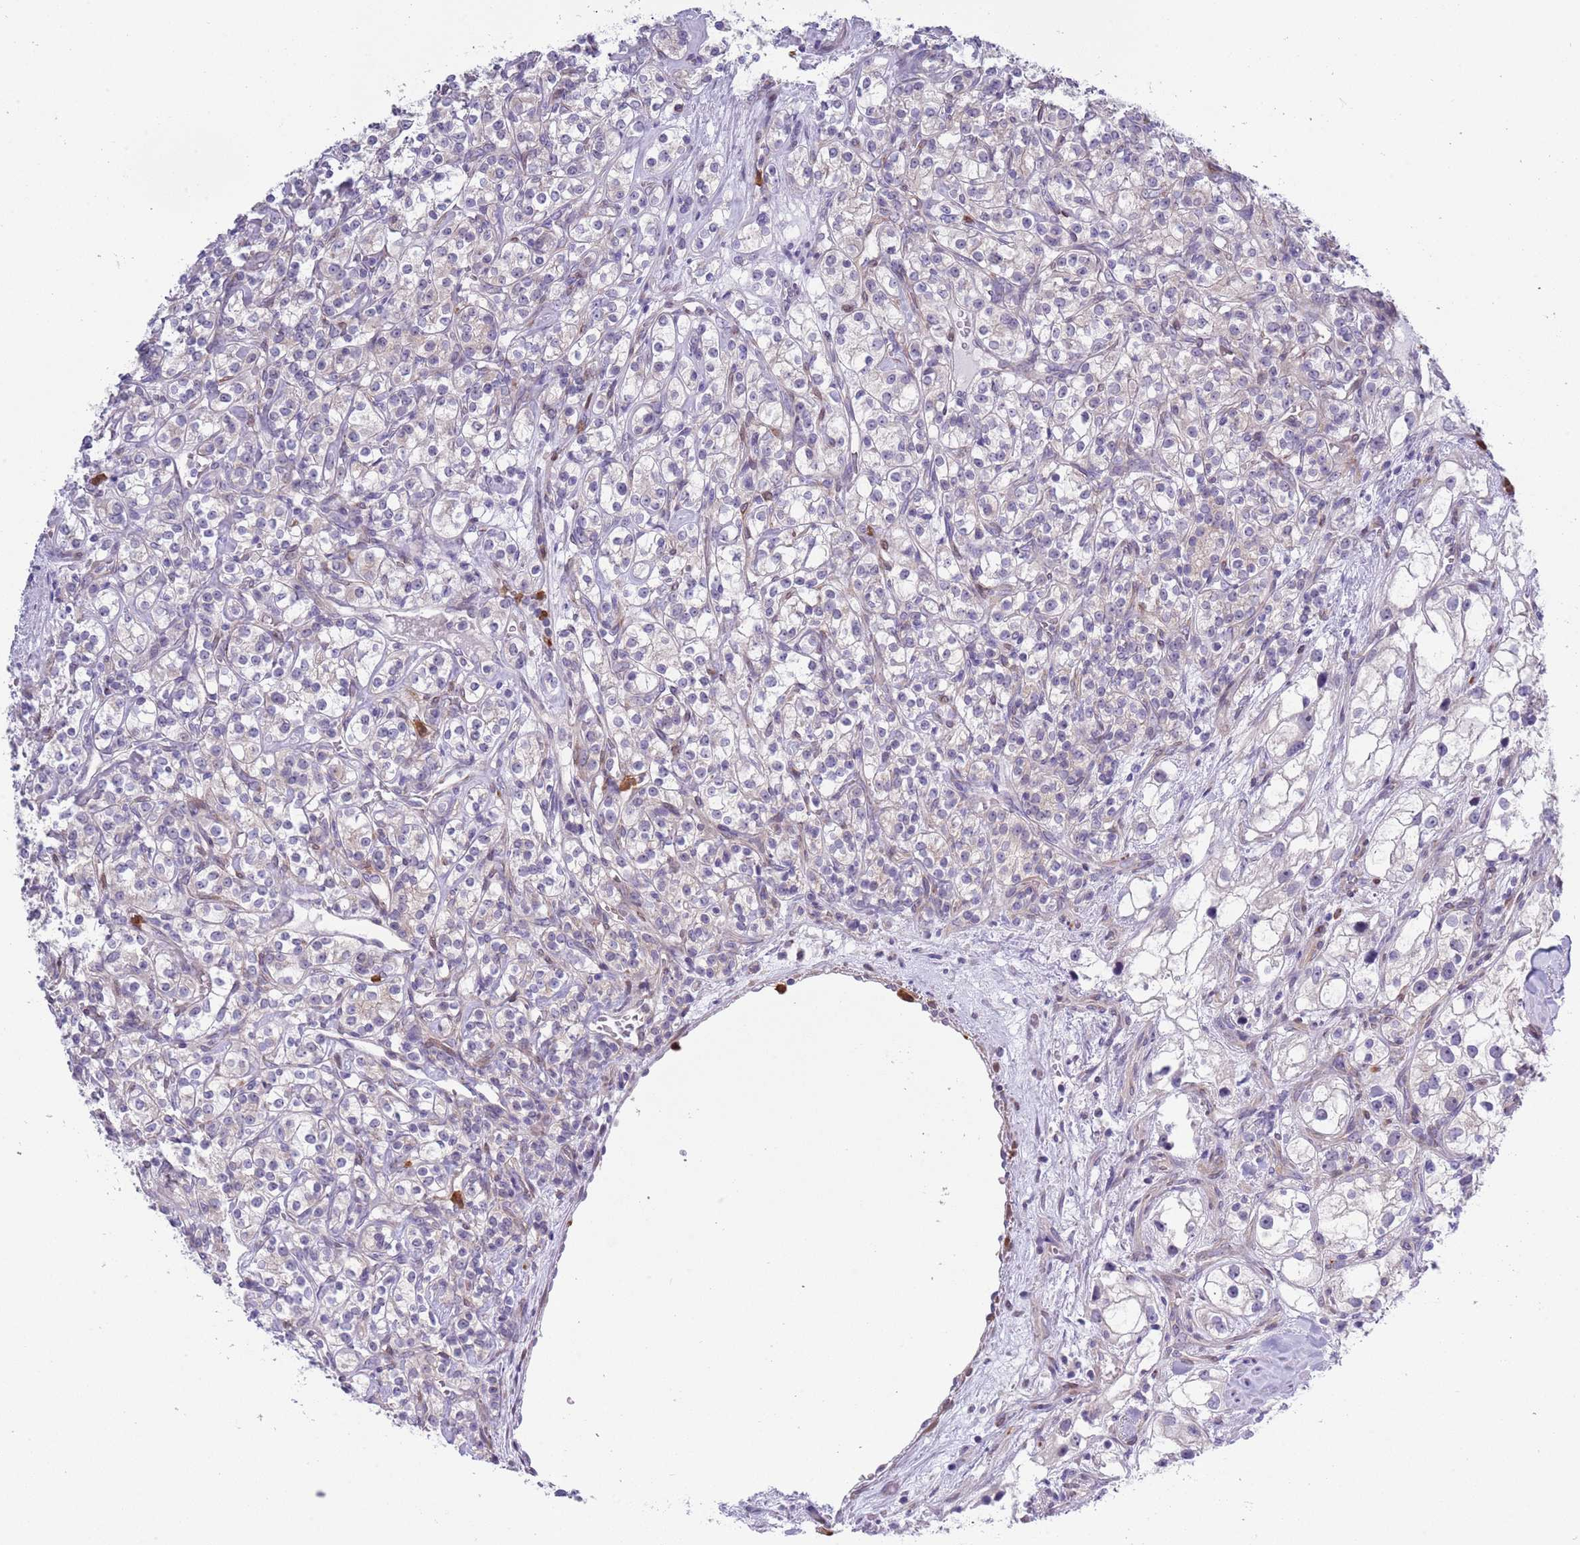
{"staining": {"intensity": "negative", "quantity": "none", "location": "none"}, "tissue": "renal cancer", "cell_type": "Tumor cells", "image_type": "cancer", "snomed": [{"axis": "morphology", "description": "Adenocarcinoma, NOS"}, {"axis": "topography", "description": "Kidney"}], "caption": "DAB immunohistochemical staining of human renal adenocarcinoma reveals no significant expression in tumor cells.", "gene": "ZFP2", "patient": {"sex": "male", "age": 77}}